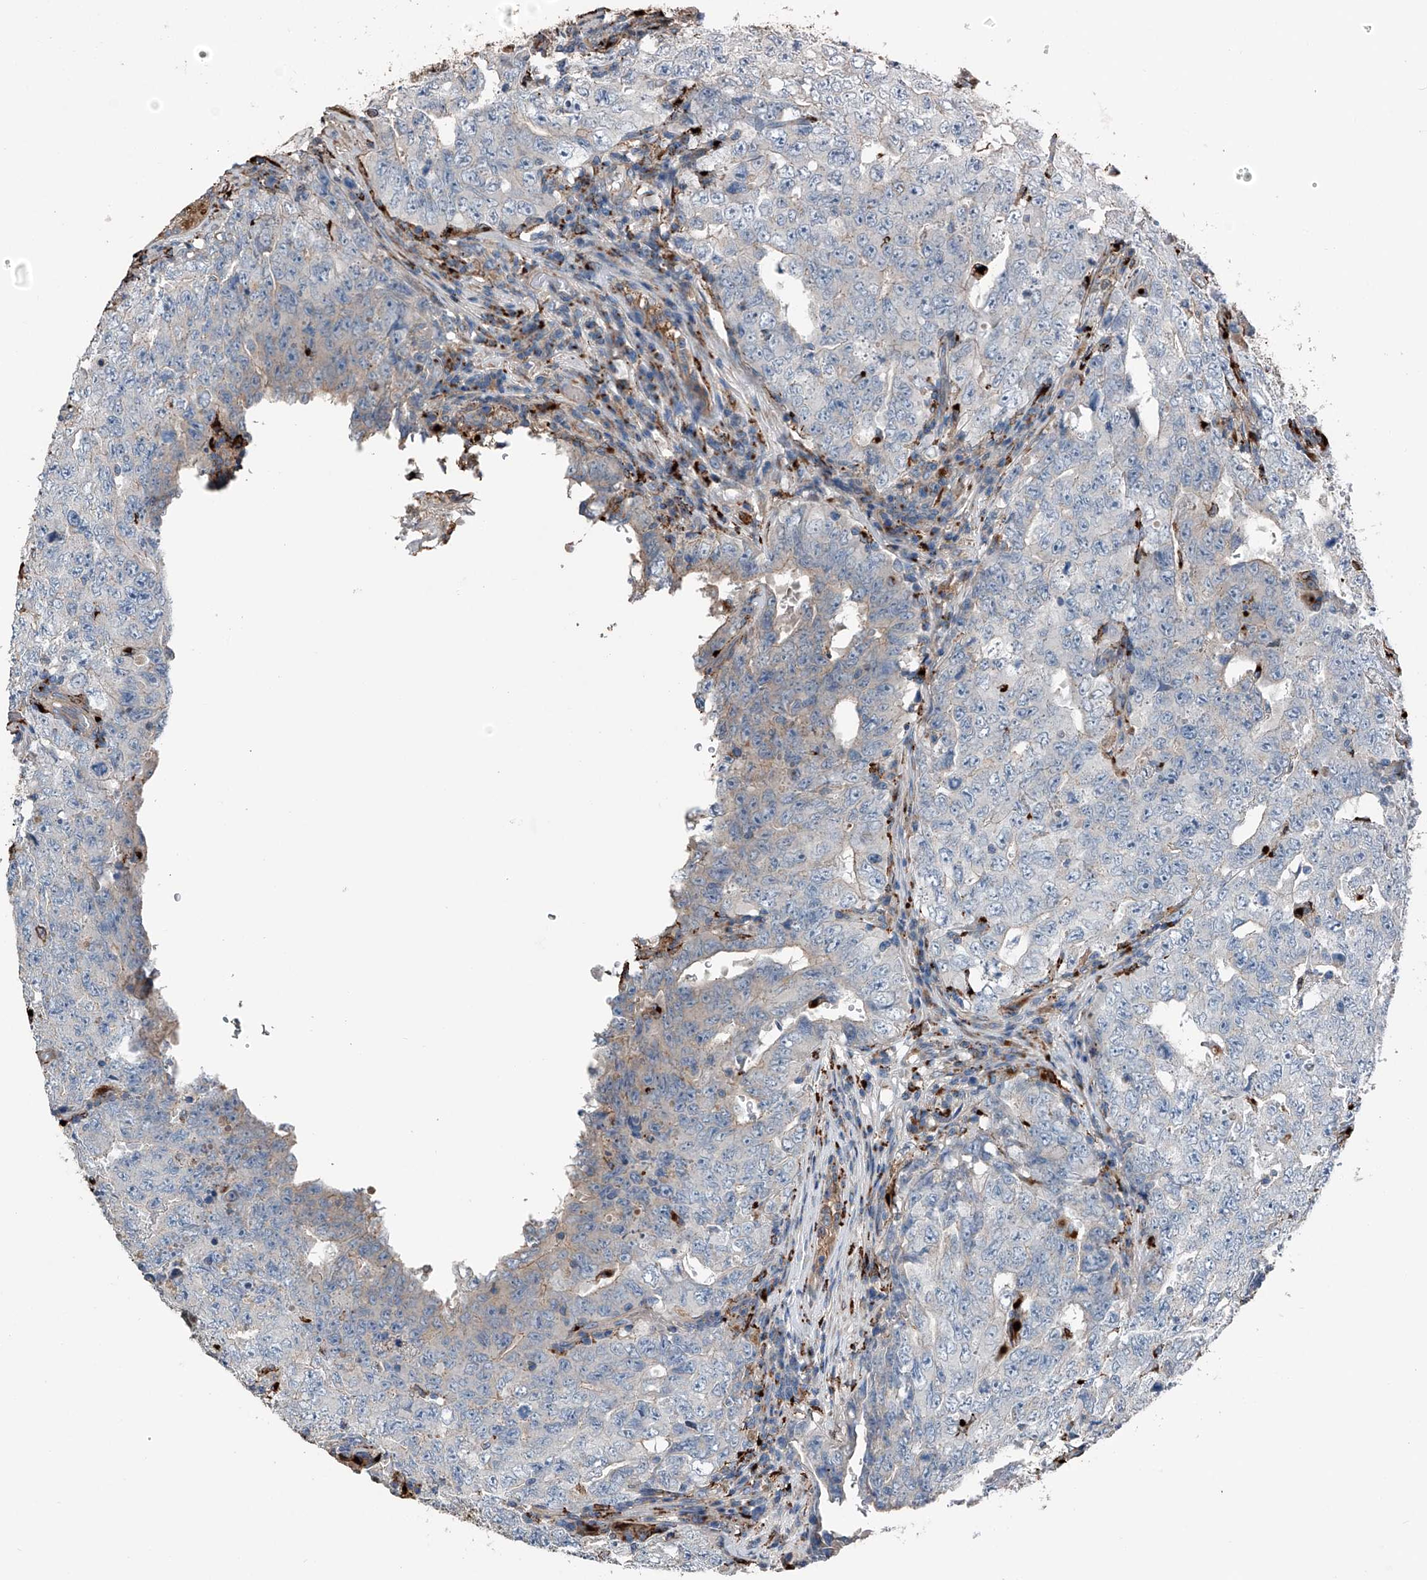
{"staining": {"intensity": "negative", "quantity": "none", "location": "none"}, "tissue": "testis cancer", "cell_type": "Tumor cells", "image_type": "cancer", "snomed": [{"axis": "morphology", "description": "Carcinoma, Embryonal, NOS"}, {"axis": "topography", "description": "Testis"}], "caption": "Tumor cells show no significant staining in testis embryonal carcinoma. (Brightfield microscopy of DAB IHC at high magnification).", "gene": "ZNF772", "patient": {"sex": "male", "age": 26}}